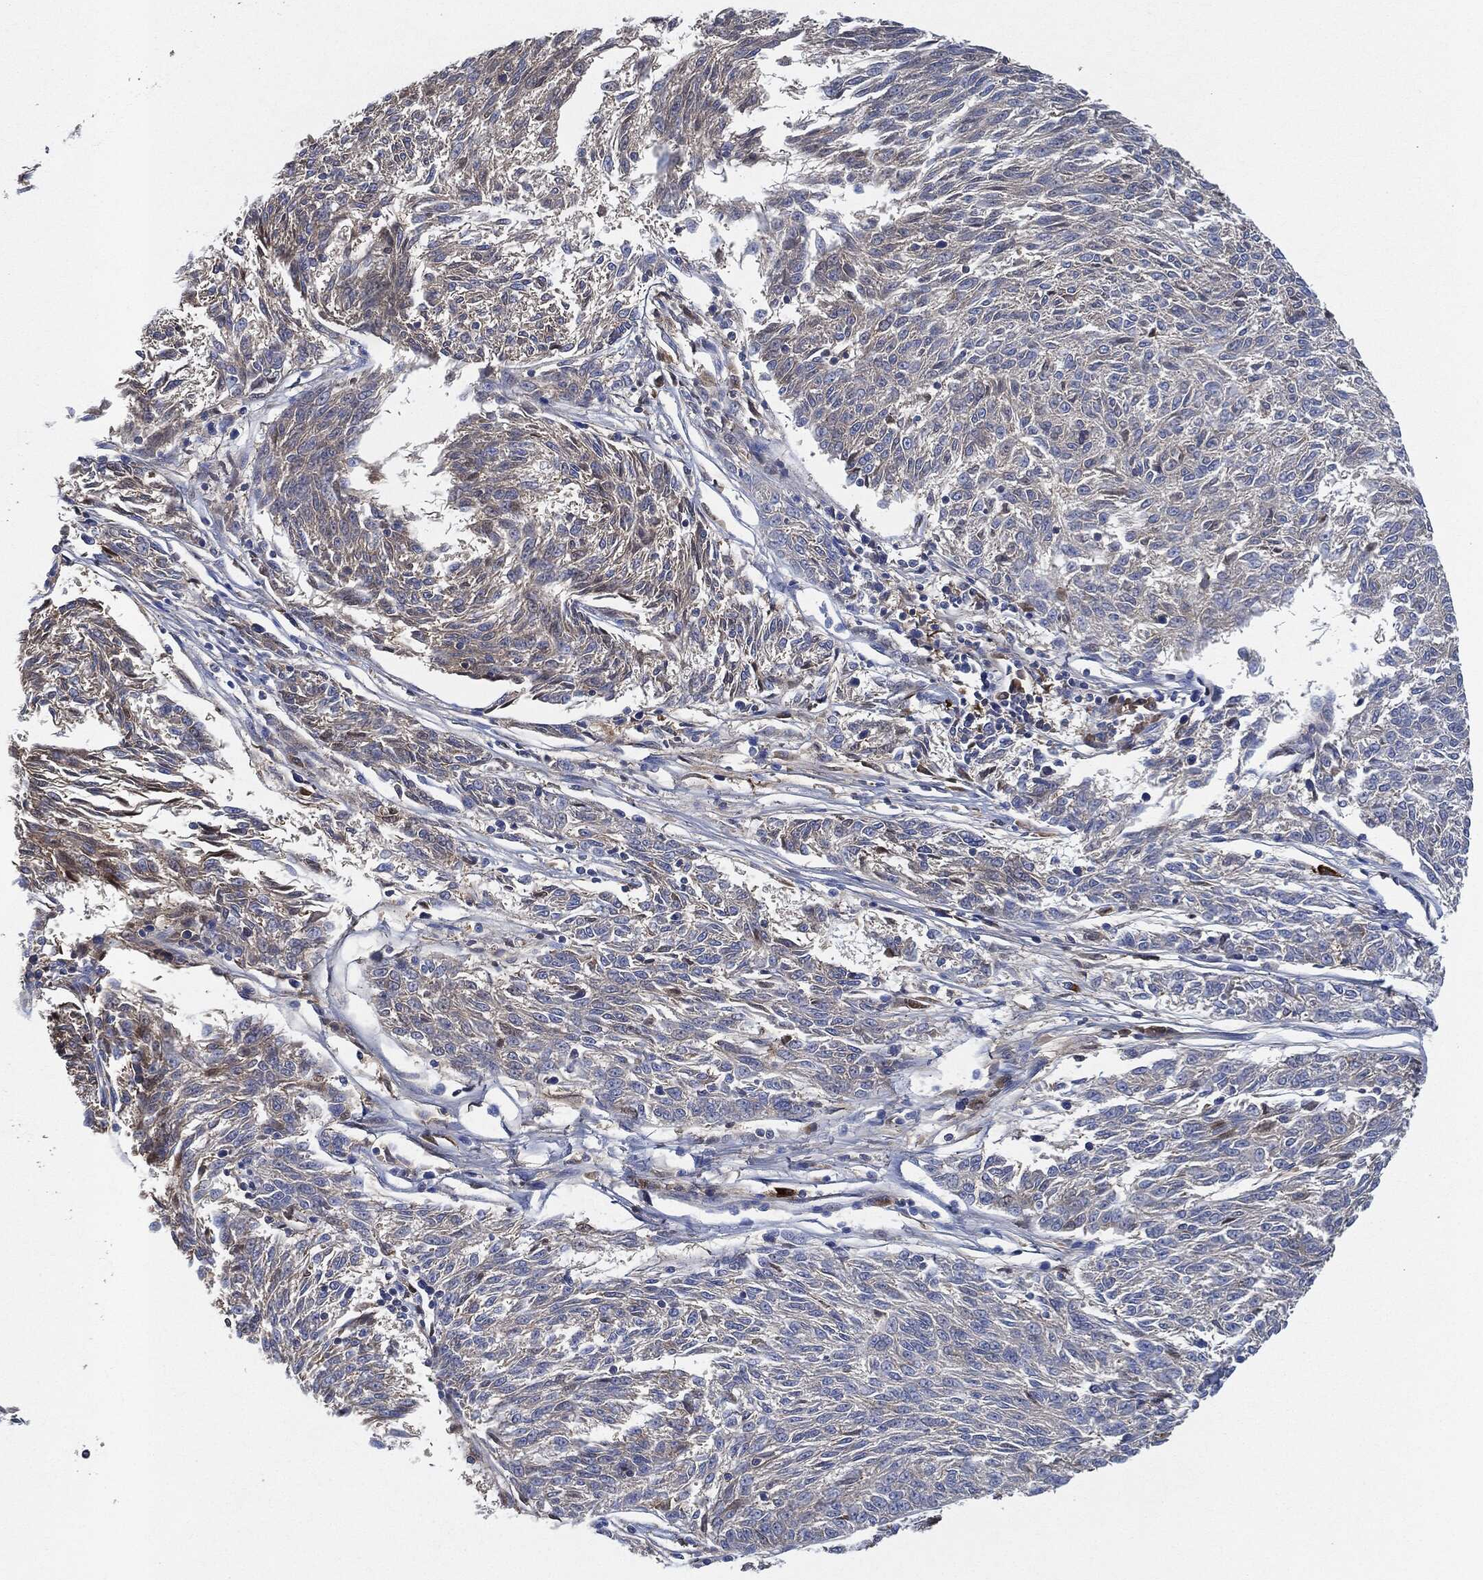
{"staining": {"intensity": "negative", "quantity": "none", "location": "none"}, "tissue": "melanoma", "cell_type": "Tumor cells", "image_type": "cancer", "snomed": [{"axis": "morphology", "description": "Malignant melanoma, NOS"}, {"axis": "topography", "description": "Skin"}], "caption": "Malignant melanoma was stained to show a protein in brown. There is no significant expression in tumor cells.", "gene": "IGLV6-57", "patient": {"sex": "female", "age": 72}}